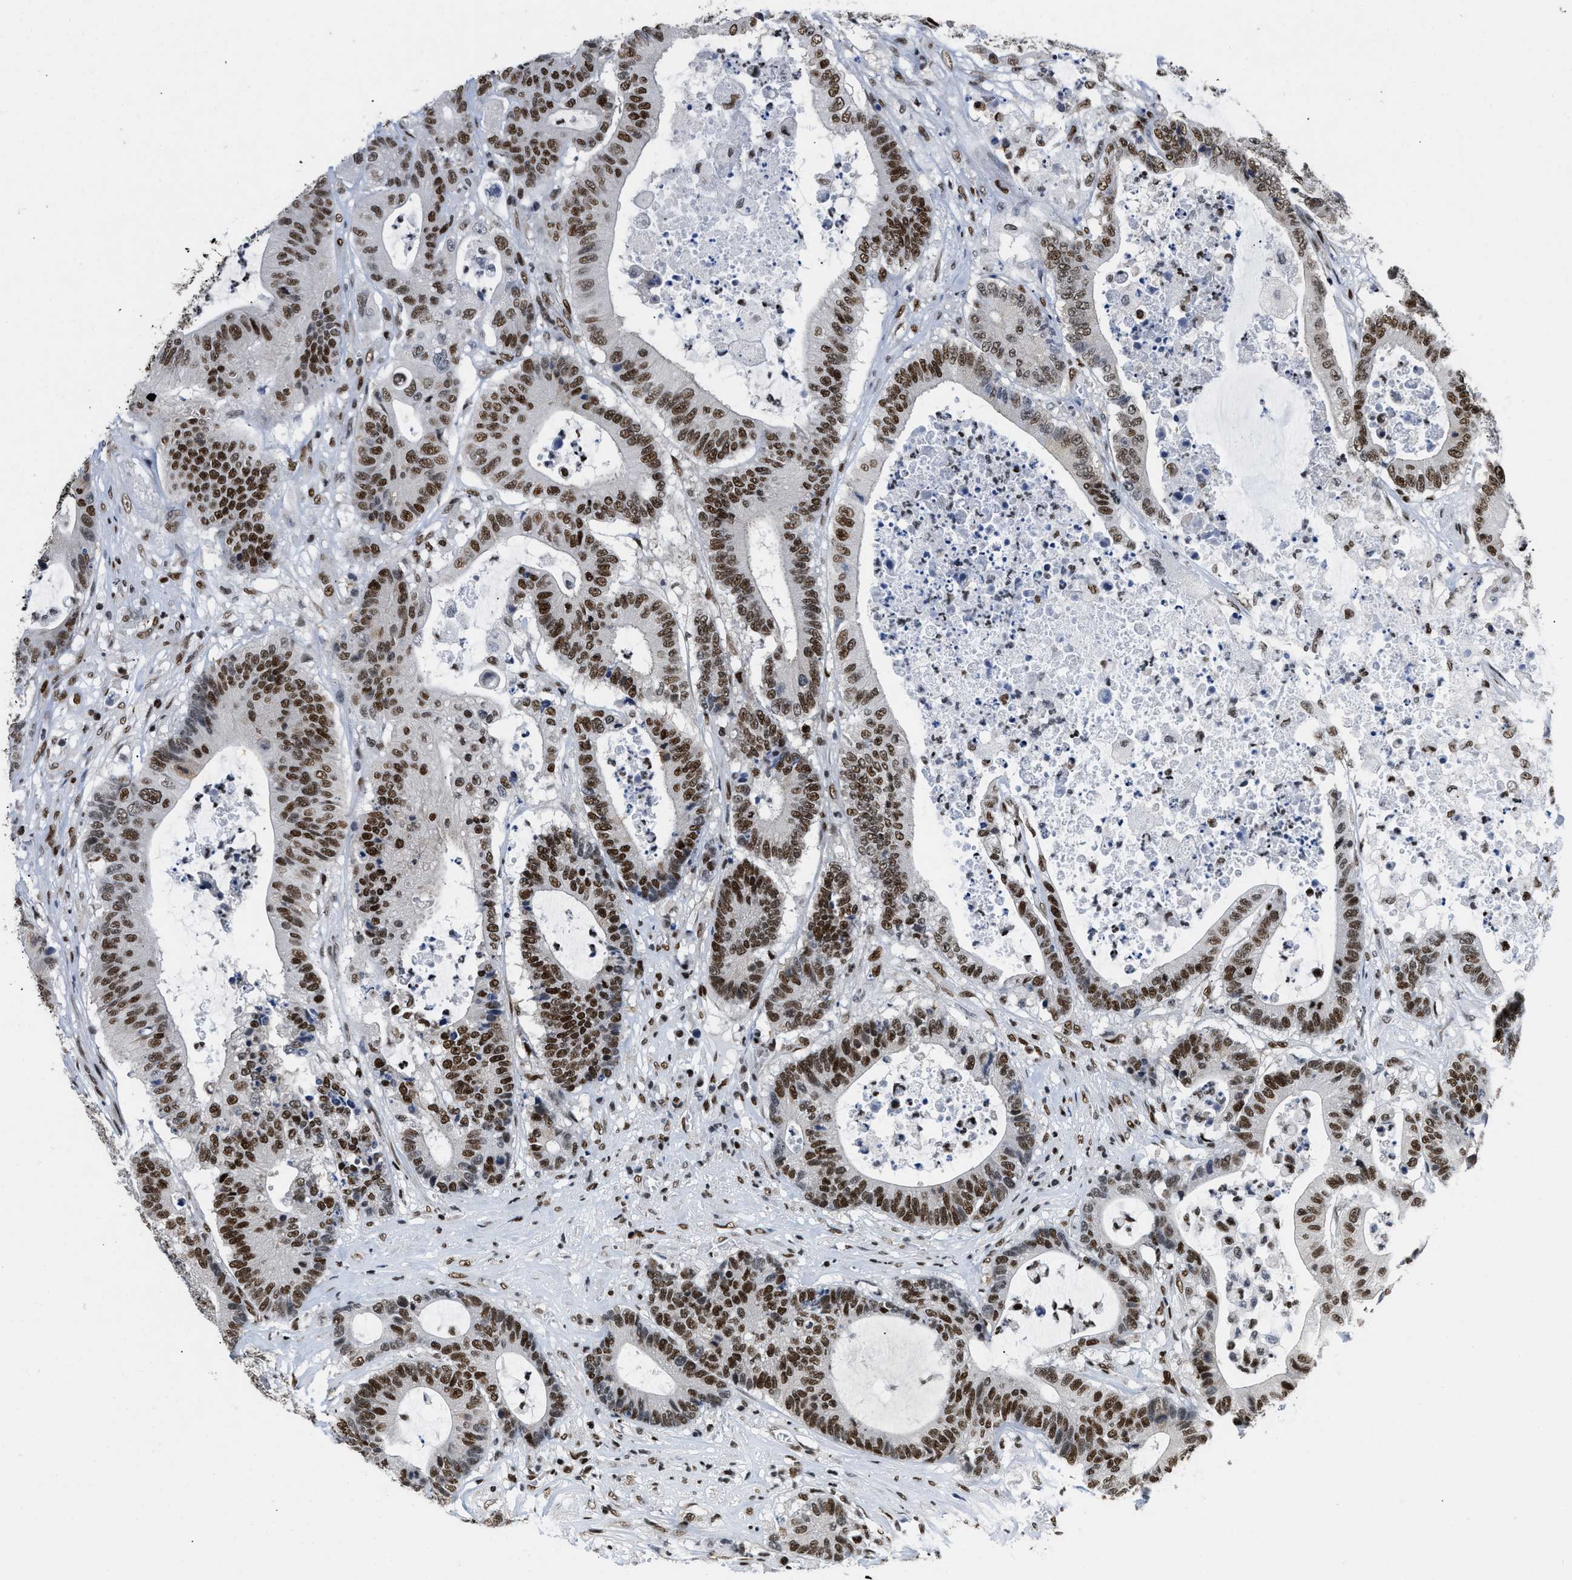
{"staining": {"intensity": "strong", "quantity": ">75%", "location": "nuclear"}, "tissue": "colorectal cancer", "cell_type": "Tumor cells", "image_type": "cancer", "snomed": [{"axis": "morphology", "description": "Adenocarcinoma, NOS"}, {"axis": "topography", "description": "Colon"}], "caption": "This micrograph demonstrates immunohistochemistry staining of colorectal cancer, with high strong nuclear positivity in about >75% of tumor cells.", "gene": "CREB1", "patient": {"sex": "female", "age": 84}}